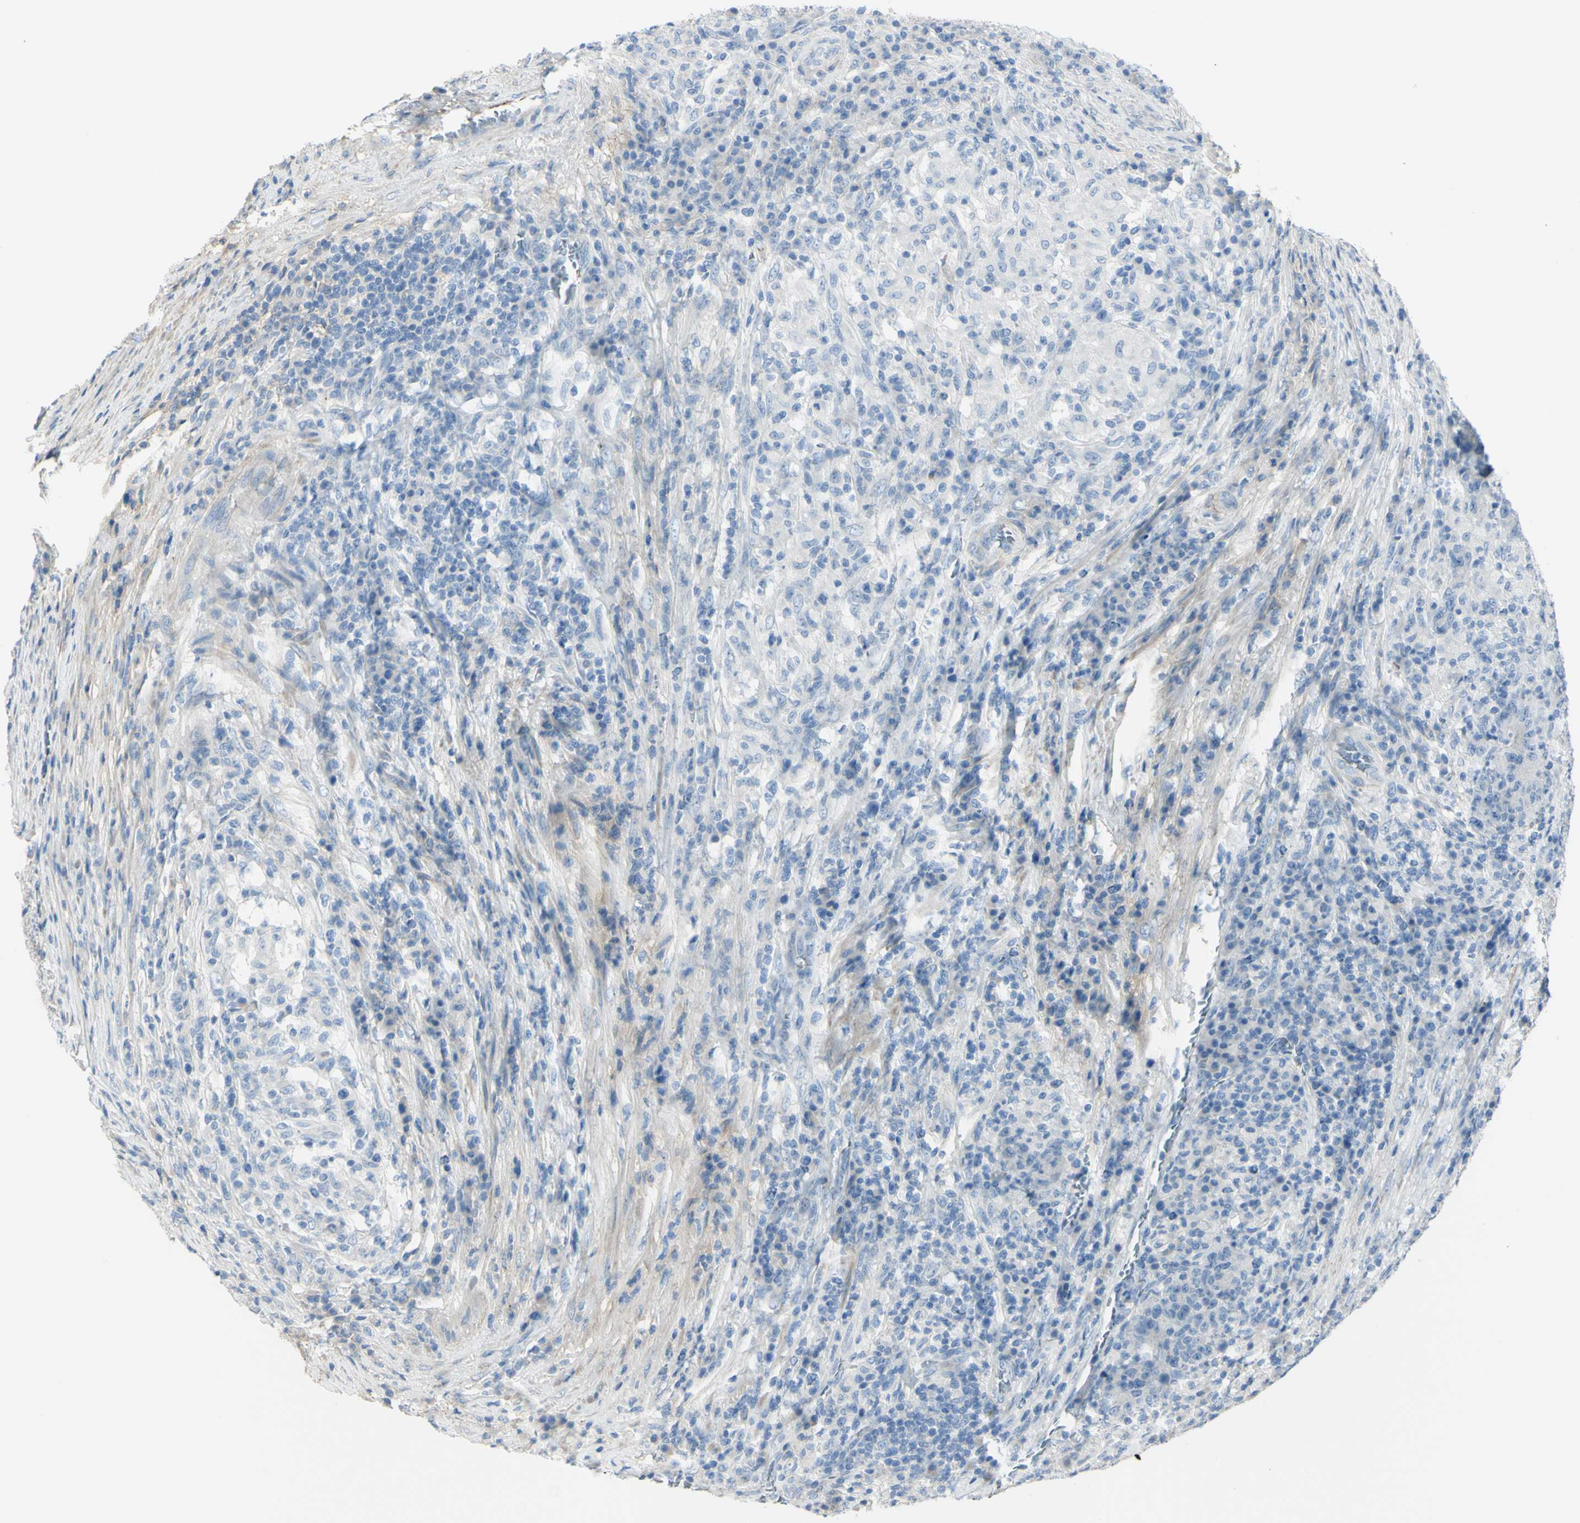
{"staining": {"intensity": "negative", "quantity": "none", "location": "none"}, "tissue": "colorectal cancer", "cell_type": "Tumor cells", "image_type": "cancer", "snomed": [{"axis": "morphology", "description": "Normal tissue, NOS"}, {"axis": "morphology", "description": "Adenocarcinoma, NOS"}, {"axis": "topography", "description": "Colon"}], "caption": "Immunohistochemistry (IHC) histopathology image of neoplastic tissue: adenocarcinoma (colorectal) stained with DAB exhibits no significant protein positivity in tumor cells. The staining was performed using DAB to visualize the protein expression in brown, while the nuclei were stained in blue with hematoxylin (Magnification: 20x).", "gene": "NCBP2L", "patient": {"sex": "female", "age": 75}}